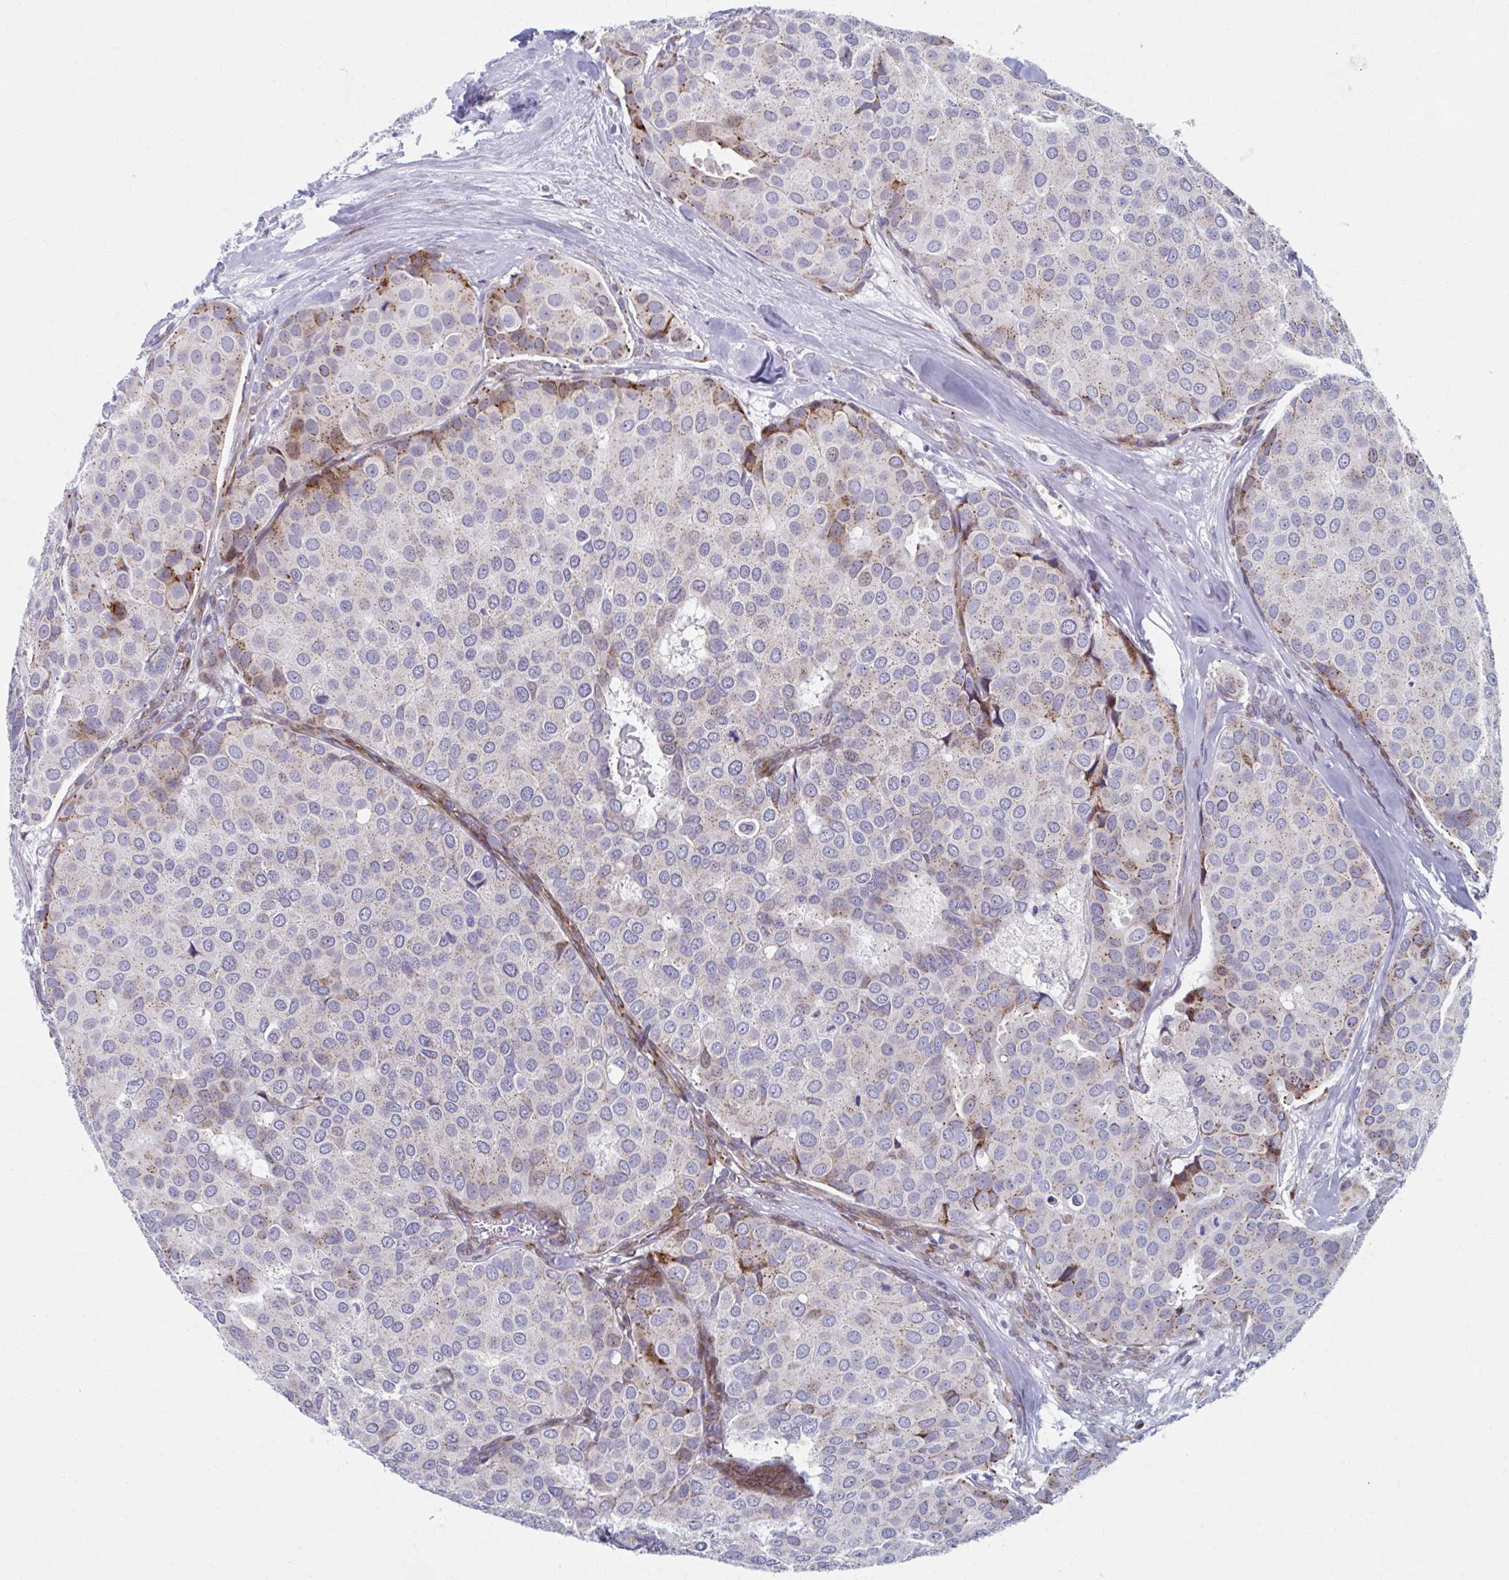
{"staining": {"intensity": "strong", "quantity": "<25%", "location": "cytoplasmic/membranous"}, "tissue": "breast cancer", "cell_type": "Tumor cells", "image_type": "cancer", "snomed": [{"axis": "morphology", "description": "Duct carcinoma"}, {"axis": "topography", "description": "Breast"}], "caption": "DAB (3,3'-diaminobenzidine) immunohistochemical staining of breast cancer shows strong cytoplasmic/membranous protein positivity in about <25% of tumor cells.", "gene": "OLFM2", "patient": {"sex": "female", "age": 70}}